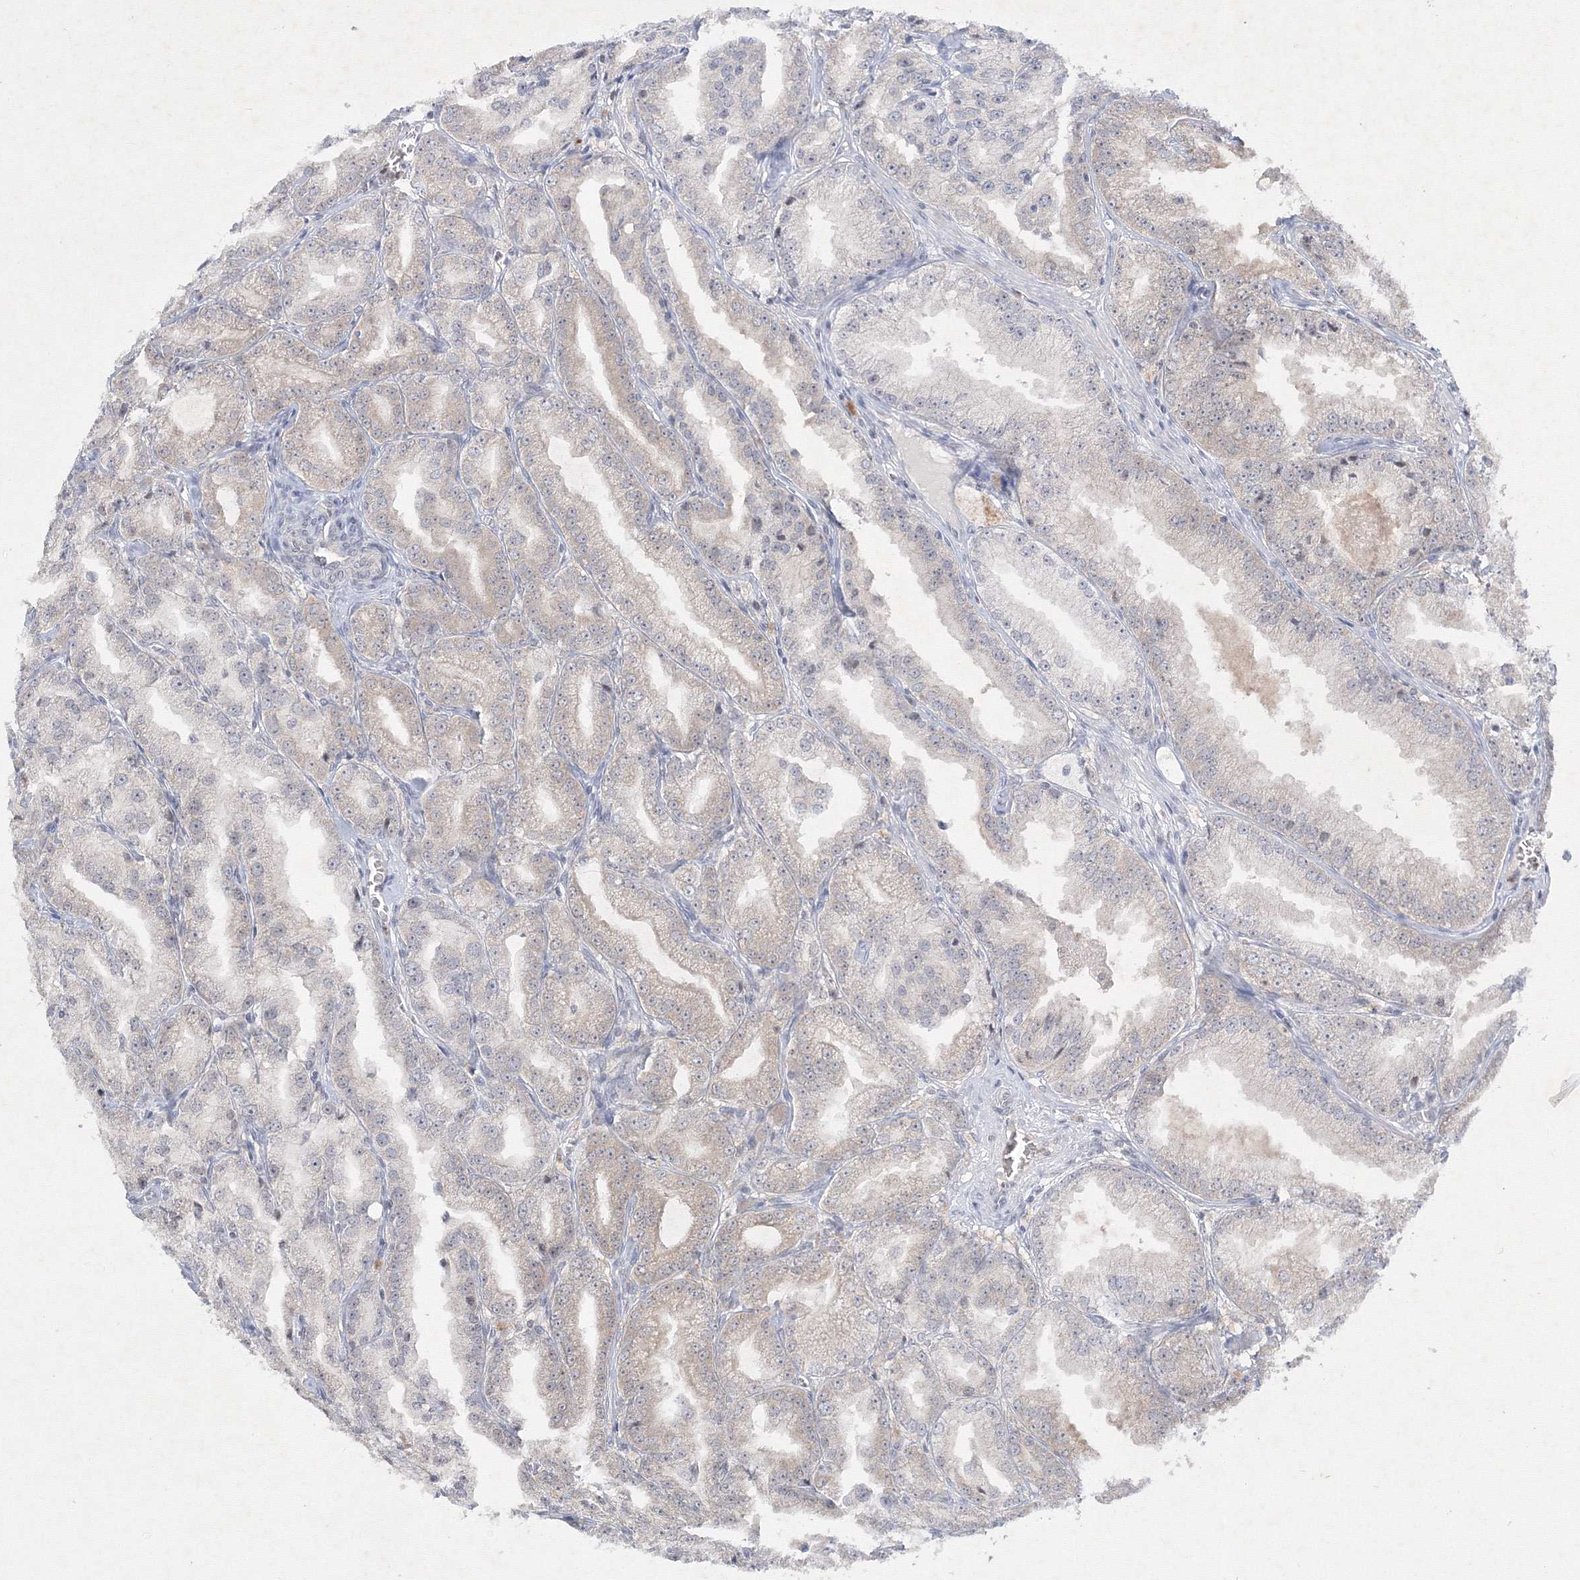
{"staining": {"intensity": "weak", "quantity": "<25%", "location": "cytoplasmic/membranous"}, "tissue": "prostate cancer", "cell_type": "Tumor cells", "image_type": "cancer", "snomed": [{"axis": "morphology", "description": "Adenocarcinoma, High grade"}, {"axis": "topography", "description": "Prostate"}], "caption": "A micrograph of prostate cancer (adenocarcinoma (high-grade)) stained for a protein exhibits no brown staining in tumor cells. (IHC, brightfield microscopy, high magnification).", "gene": "NXPE3", "patient": {"sex": "male", "age": 61}}